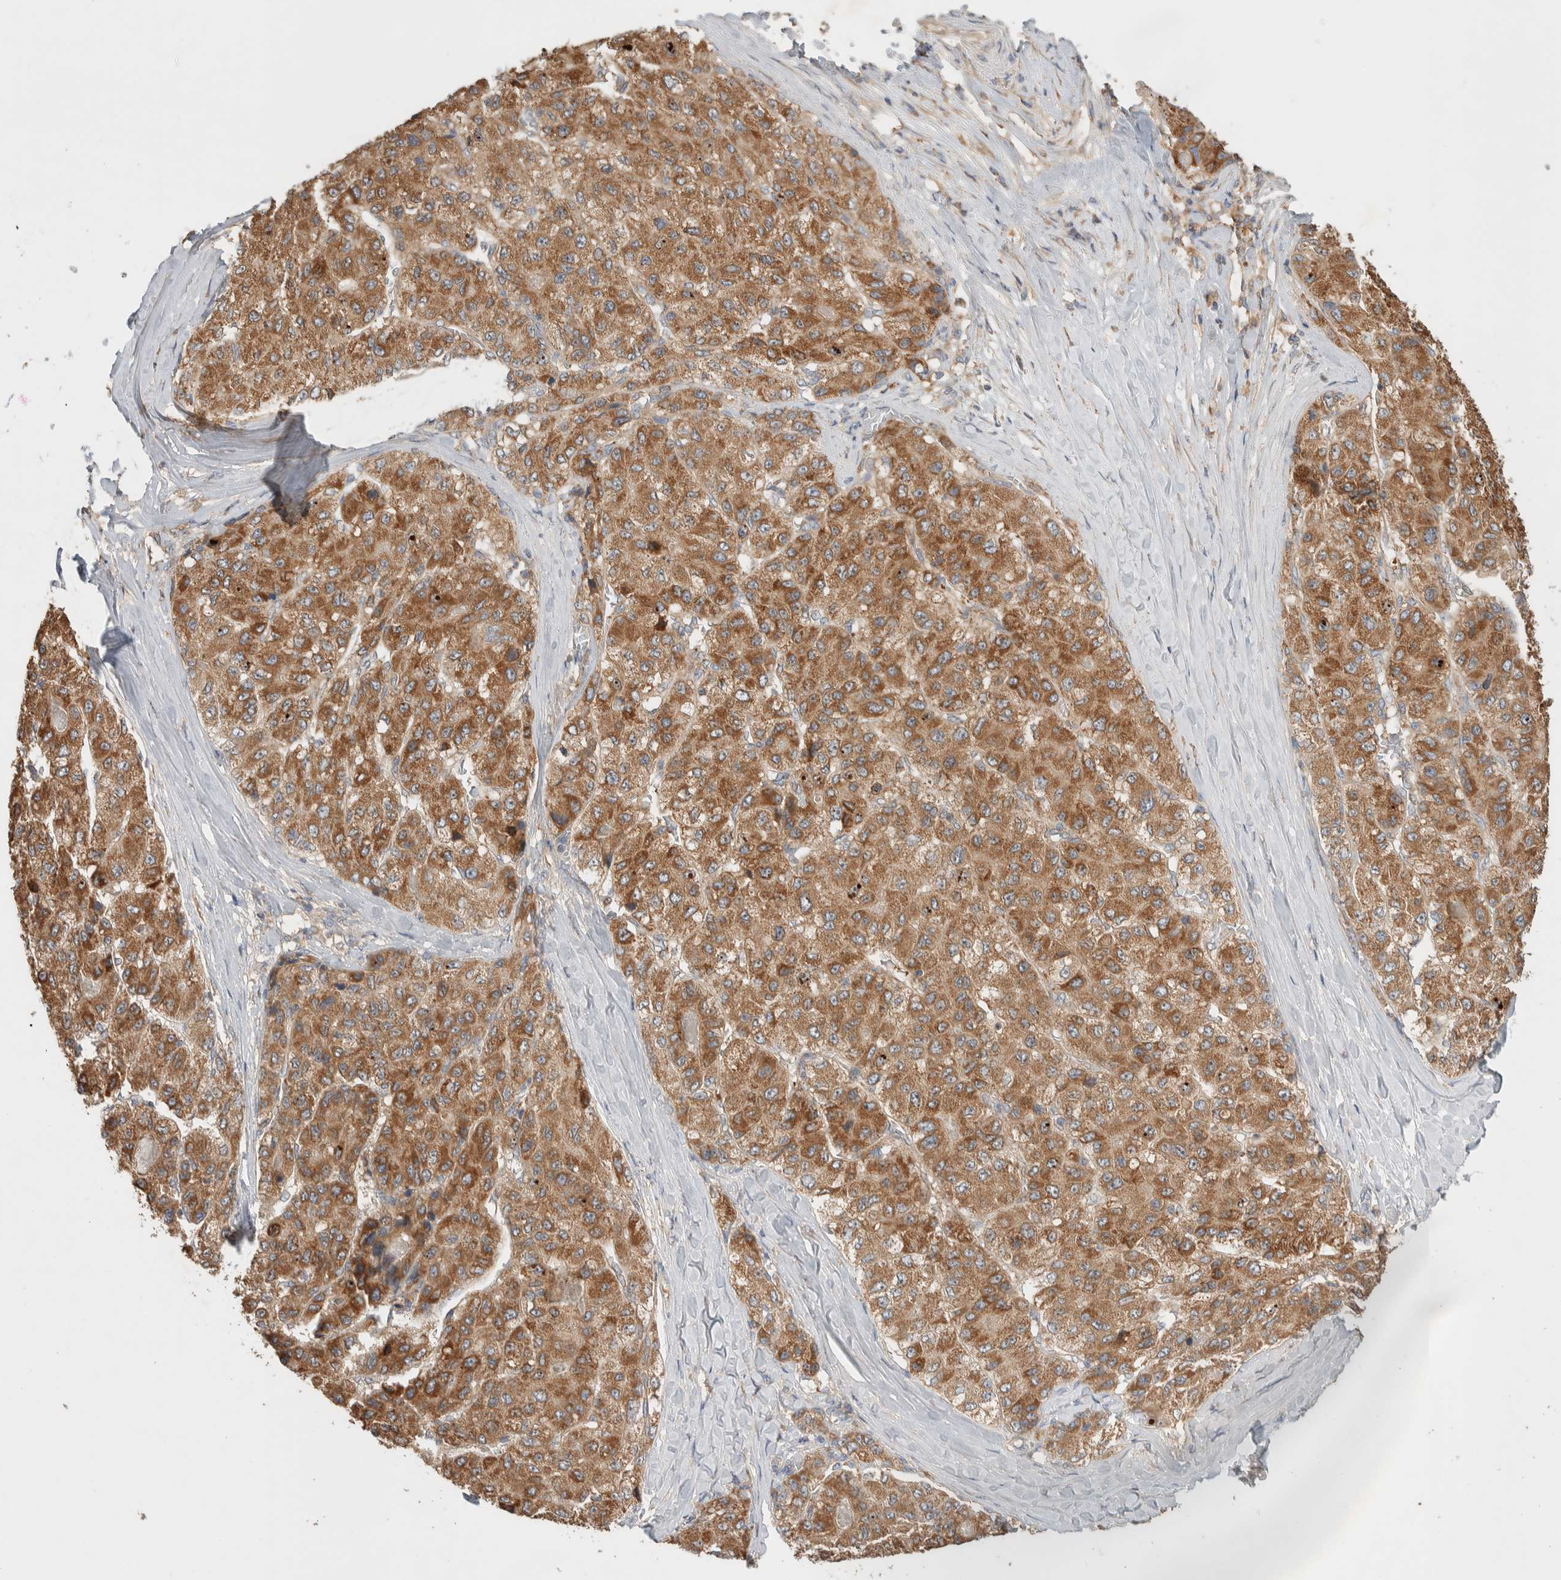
{"staining": {"intensity": "moderate", "quantity": ">75%", "location": "cytoplasmic/membranous"}, "tissue": "liver cancer", "cell_type": "Tumor cells", "image_type": "cancer", "snomed": [{"axis": "morphology", "description": "Carcinoma, Hepatocellular, NOS"}, {"axis": "topography", "description": "Liver"}], "caption": "A histopathology image of liver cancer stained for a protein reveals moderate cytoplasmic/membranous brown staining in tumor cells.", "gene": "DEPTOR", "patient": {"sex": "male", "age": 80}}